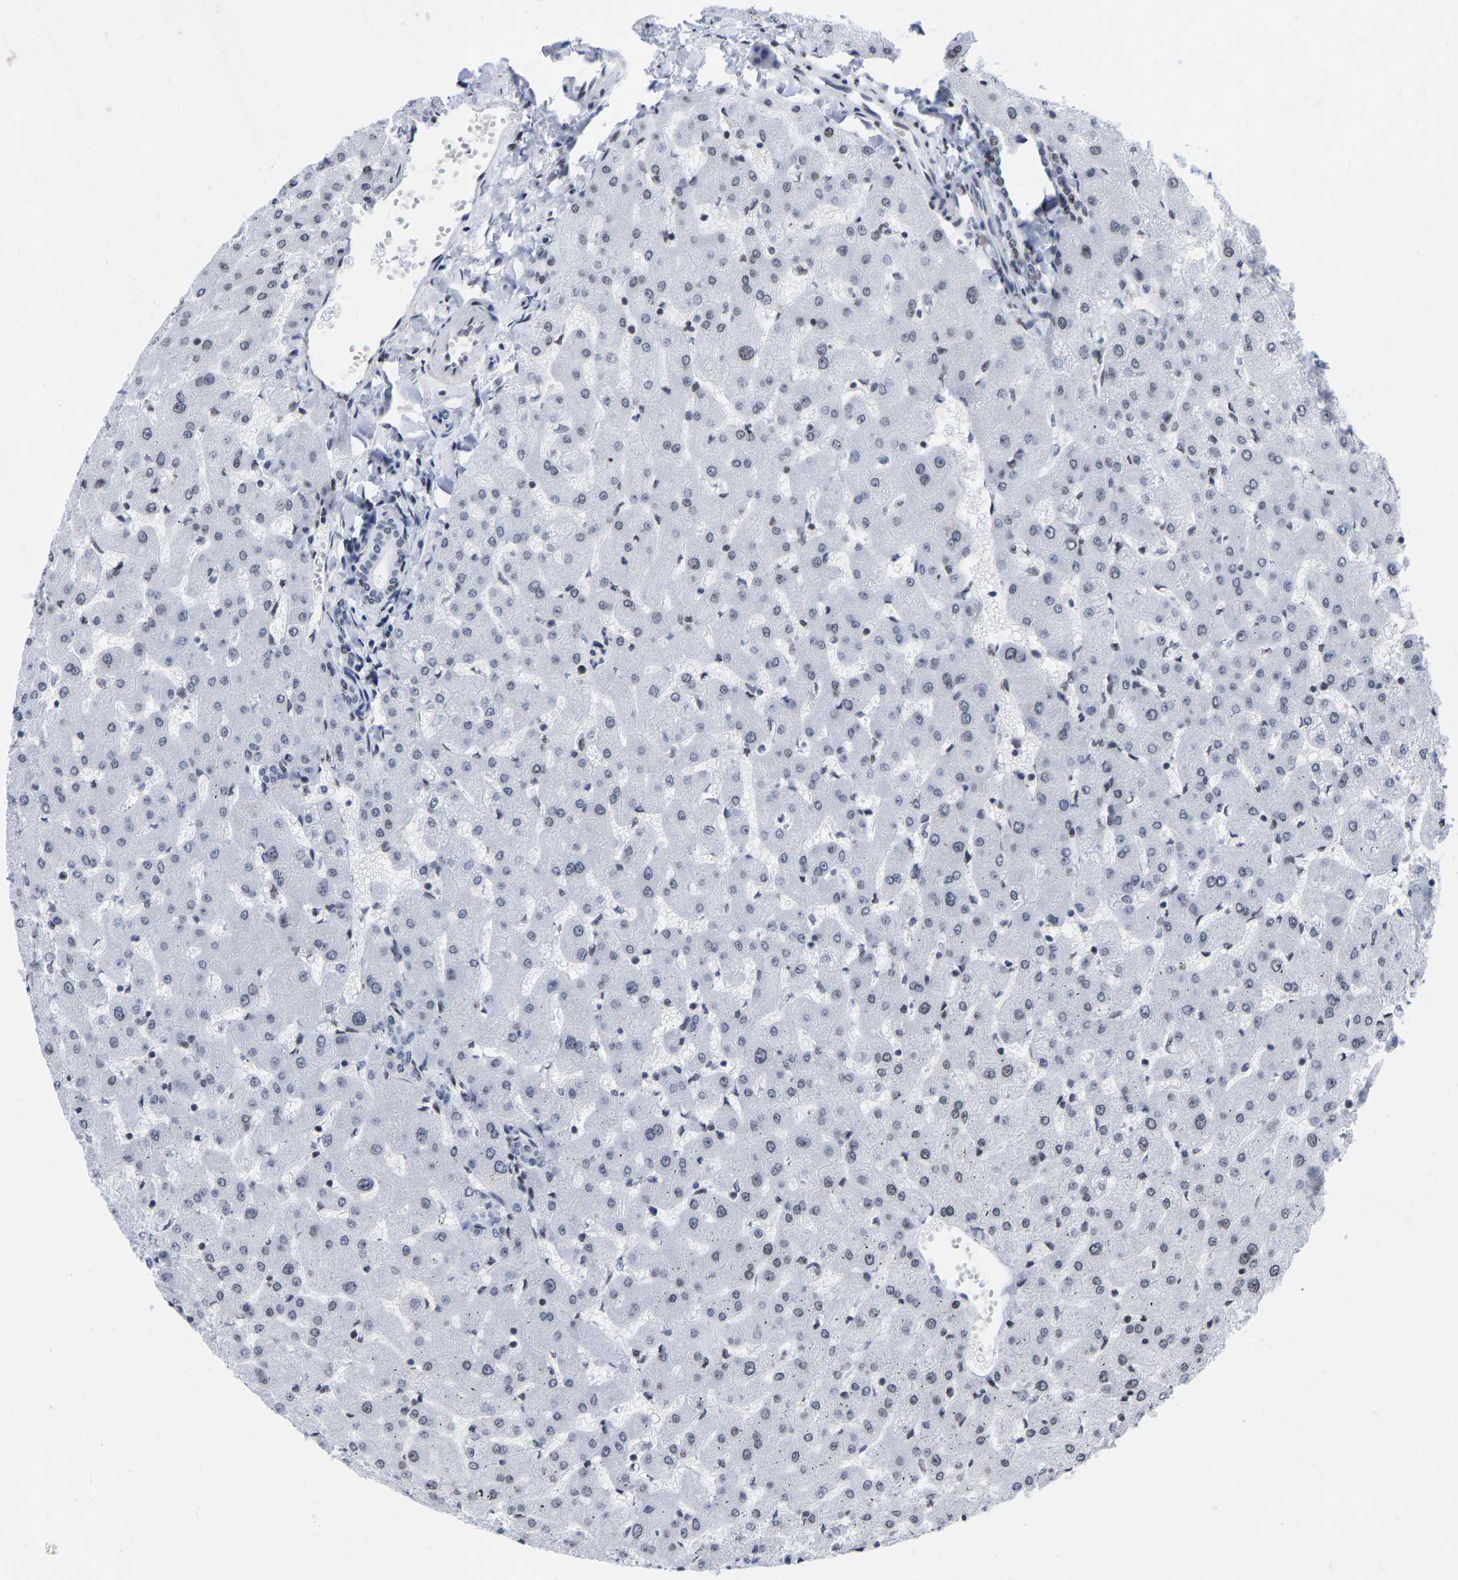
{"staining": {"intensity": "negative", "quantity": "none", "location": "none"}, "tissue": "liver", "cell_type": "Cholangiocytes", "image_type": "normal", "snomed": [{"axis": "morphology", "description": "Normal tissue, NOS"}, {"axis": "topography", "description": "Liver"}], "caption": "The micrograph exhibits no significant staining in cholangiocytes of liver.", "gene": "PRCC", "patient": {"sex": "female", "age": 63}}